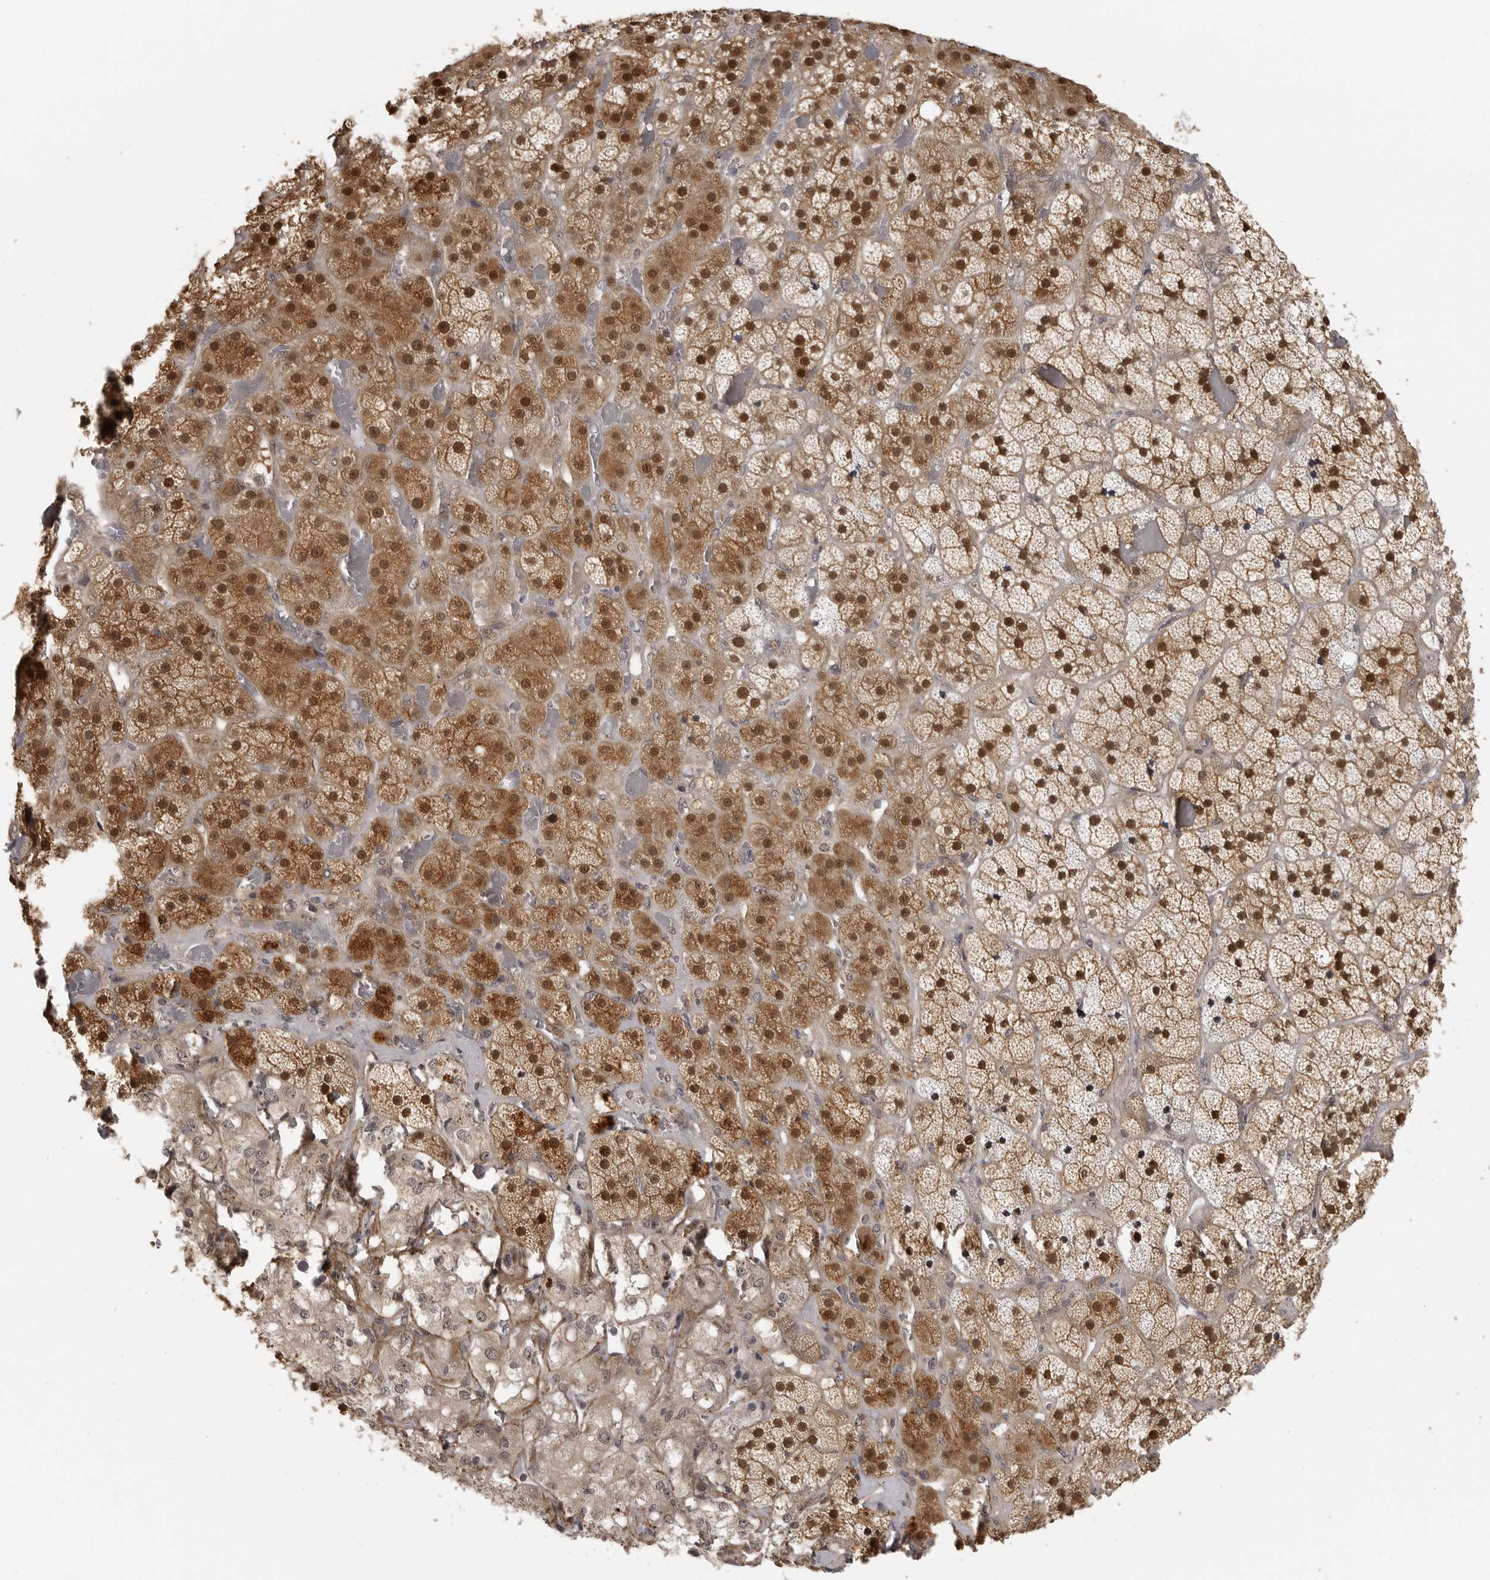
{"staining": {"intensity": "strong", "quantity": ">75%", "location": "cytoplasmic/membranous,nuclear"}, "tissue": "adrenal gland", "cell_type": "Glandular cells", "image_type": "normal", "snomed": [{"axis": "morphology", "description": "Normal tissue, NOS"}, {"axis": "topography", "description": "Adrenal gland"}], "caption": "A micrograph showing strong cytoplasmic/membranous,nuclear staining in about >75% of glandular cells in benign adrenal gland, as visualized by brown immunohistochemical staining.", "gene": "UROD", "patient": {"sex": "male", "age": 57}}